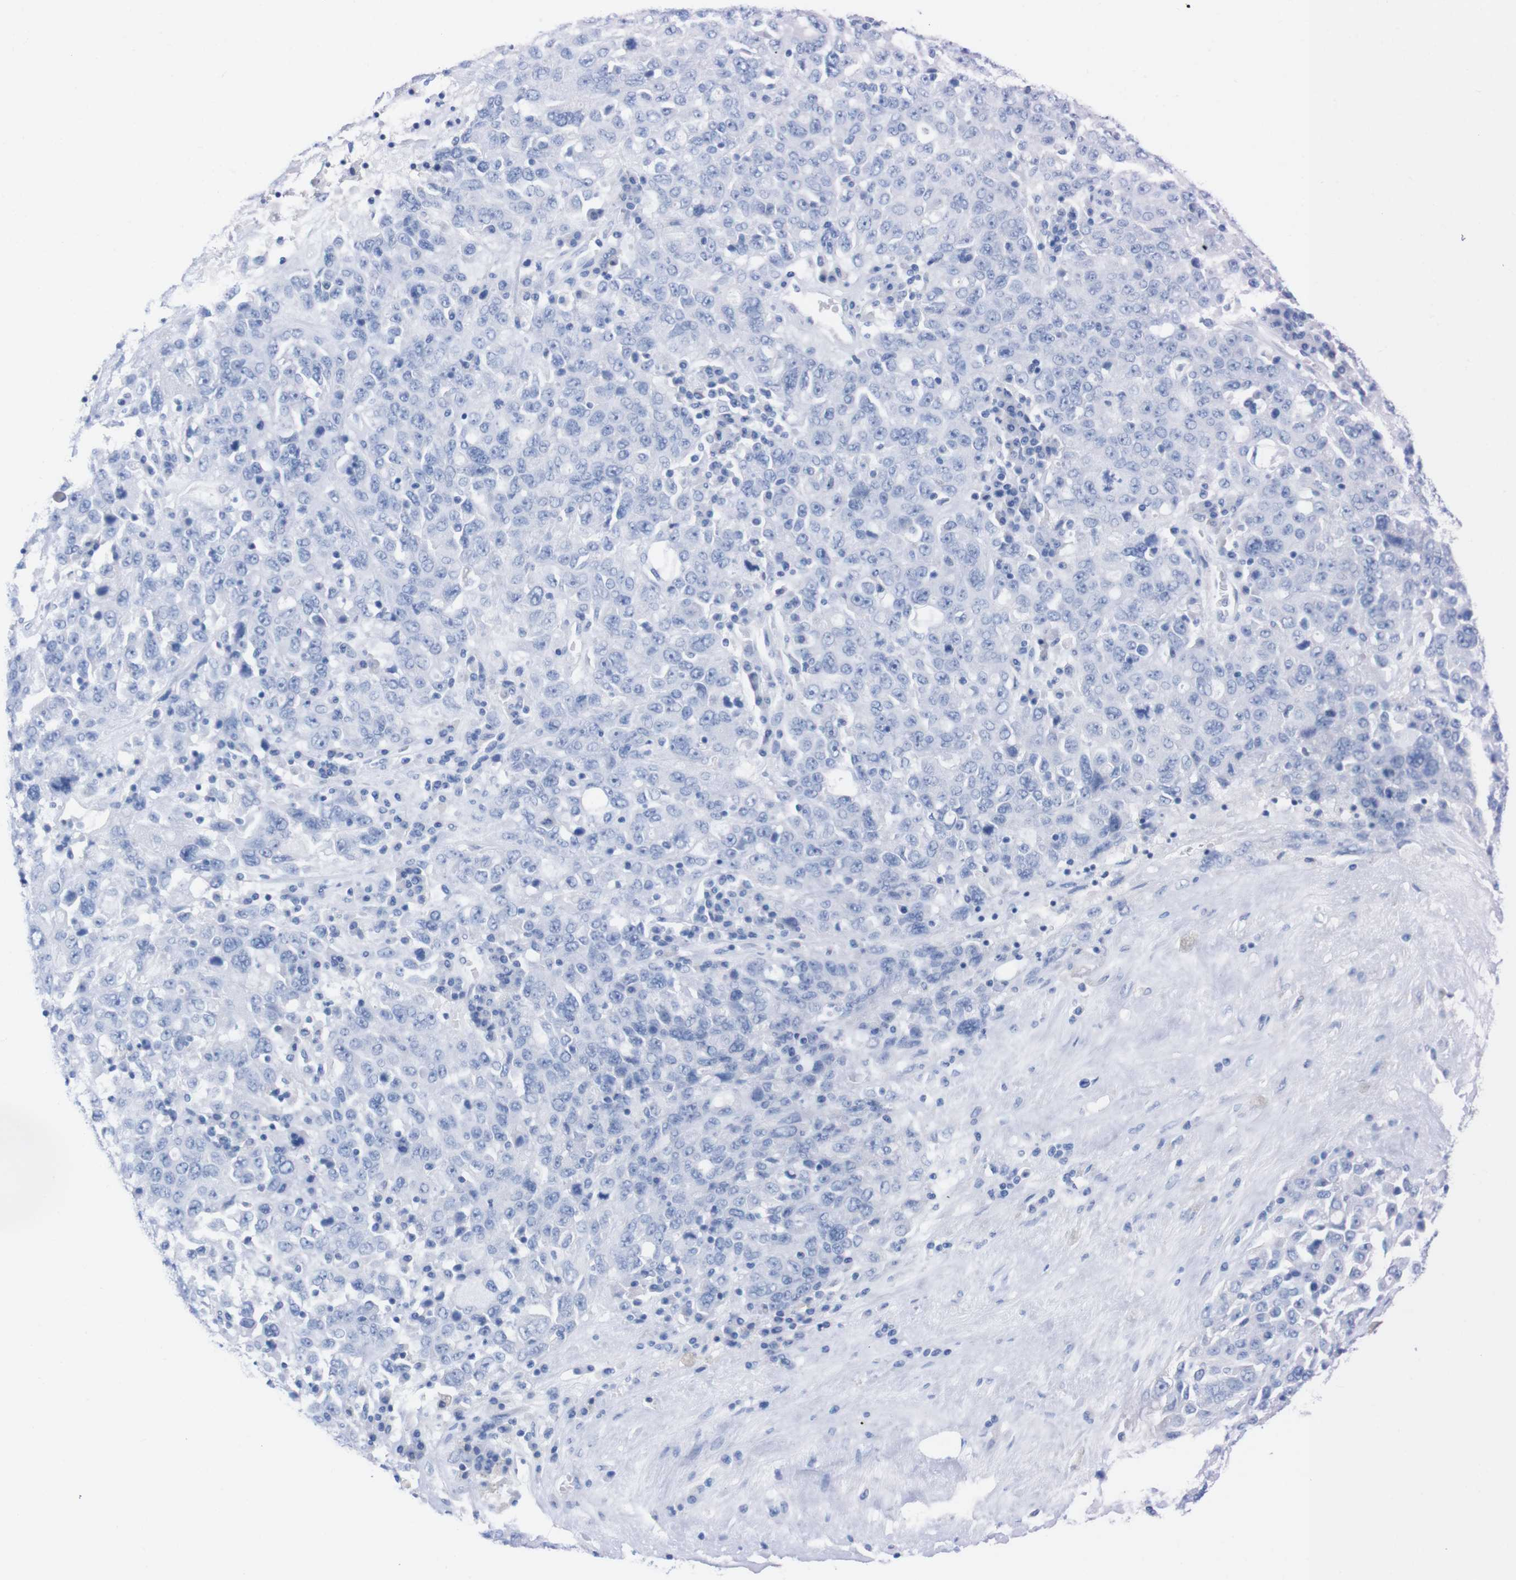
{"staining": {"intensity": "negative", "quantity": "none", "location": "none"}, "tissue": "ovarian cancer", "cell_type": "Tumor cells", "image_type": "cancer", "snomed": [{"axis": "morphology", "description": "Carcinoma, endometroid"}, {"axis": "topography", "description": "Ovary"}], "caption": "This is an IHC histopathology image of endometroid carcinoma (ovarian). There is no positivity in tumor cells.", "gene": "P2RY12", "patient": {"sex": "female", "age": 62}}